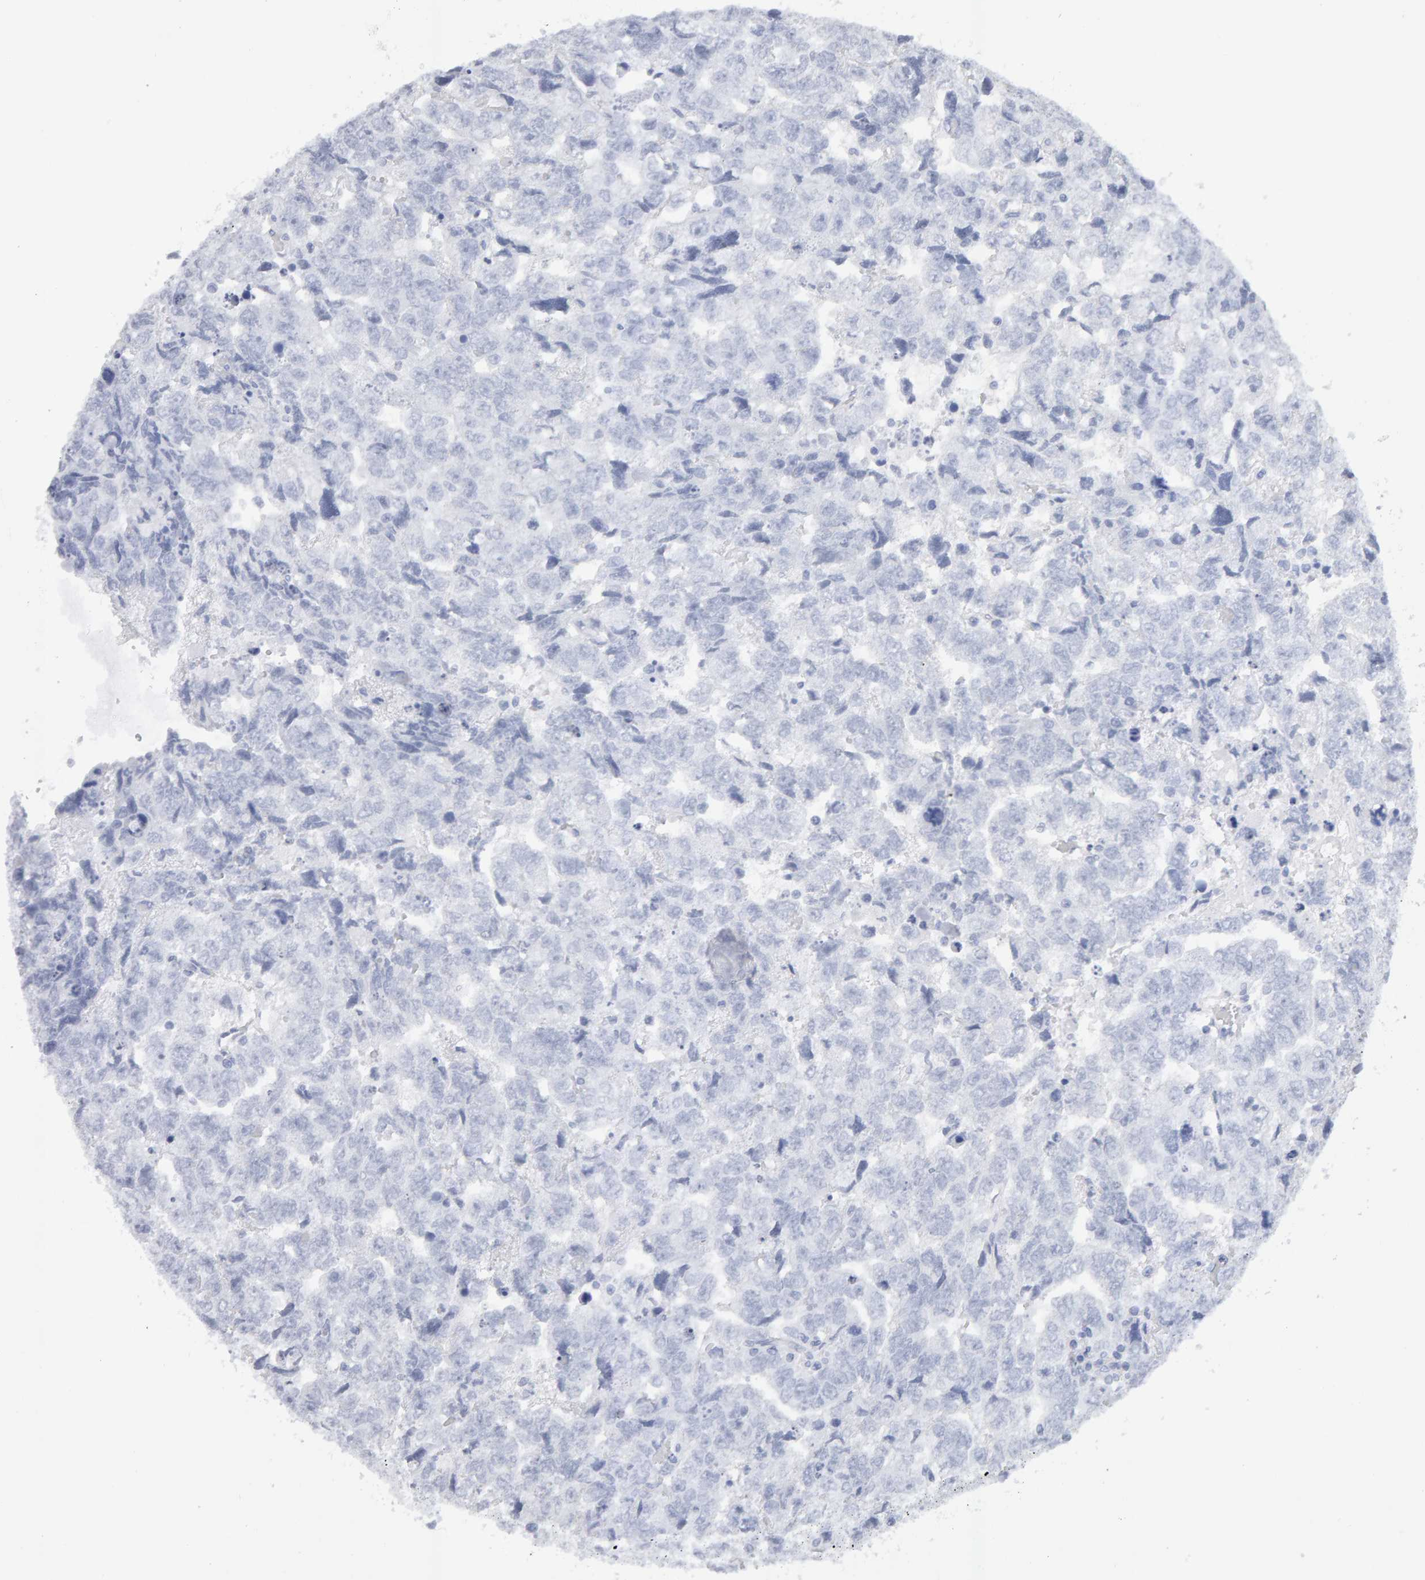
{"staining": {"intensity": "negative", "quantity": "none", "location": "none"}, "tissue": "testis cancer", "cell_type": "Tumor cells", "image_type": "cancer", "snomed": [{"axis": "morphology", "description": "Carcinoma, Embryonal, NOS"}, {"axis": "topography", "description": "Testis"}], "caption": "High magnification brightfield microscopy of embryonal carcinoma (testis) stained with DAB (3,3'-diaminobenzidine) (brown) and counterstained with hematoxylin (blue): tumor cells show no significant expression.", "gene": "METRNL", "patient": {"sex": "male", "age": 36}}